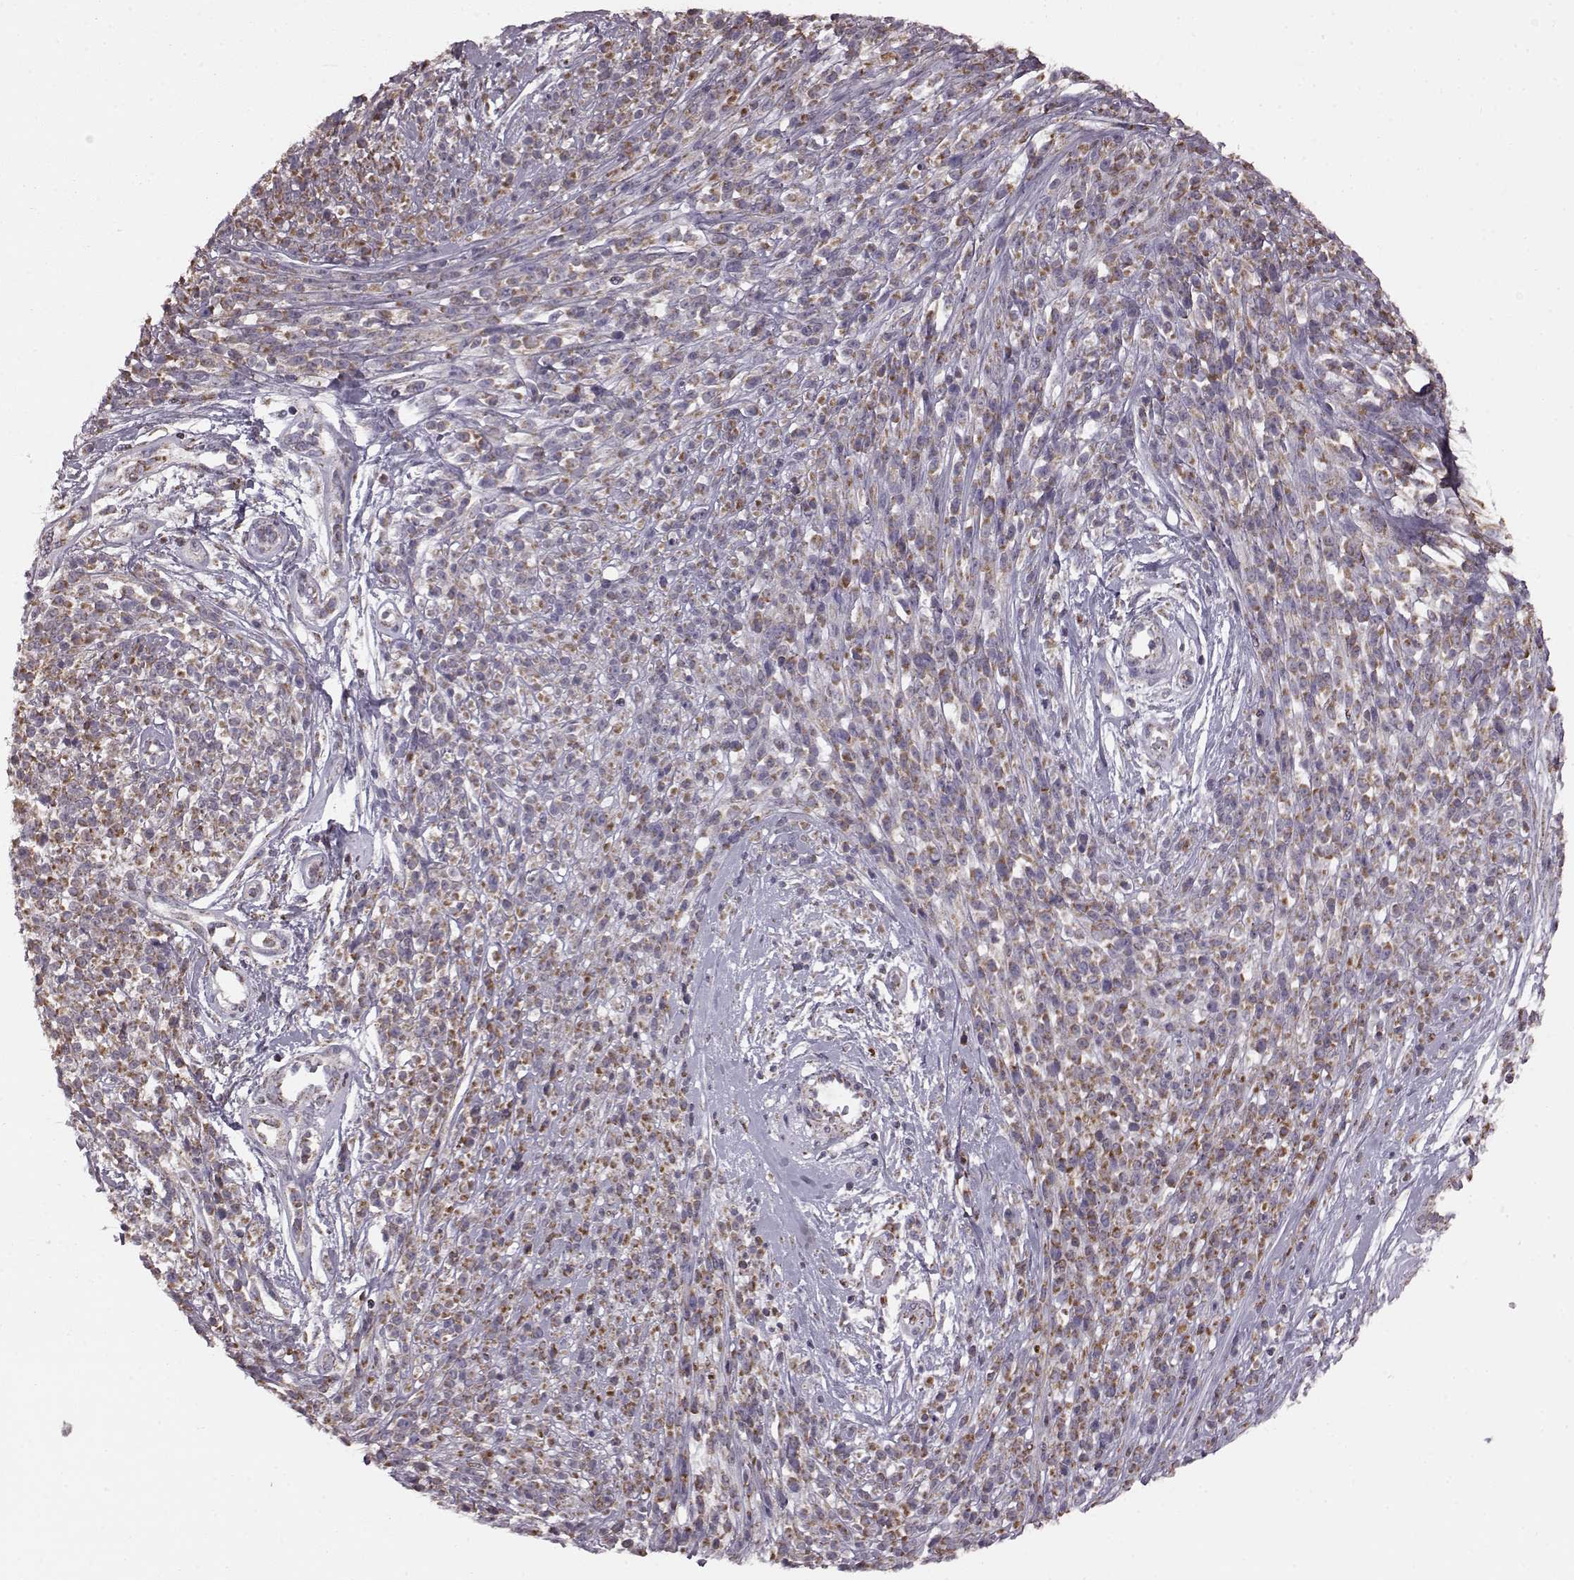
{"staining": {"intensity": "moderate", "quantity": ">75%", "location": "cytoplasmic/membranous"}, "tissue": "melanoma", "cell_type": "Tumor cells", "image_type": "cancer", "snomed": [{"axis": "morphology", "description": "Malignant melanoma, NOS"}, {"axis": "topography", "description": "Skin"}, {"axis": "topography", "description": "Skin of trunk"}], "caption": "A brown stain labels moderate cytoplasmic/membranous staining of a protein in malignant melanoma tumor cells. (brown staining indicates protein expression, while blue staining denotes nuclei).", "gene": "FAM8A1", "patient": {"sex": "male", "age": 74}}